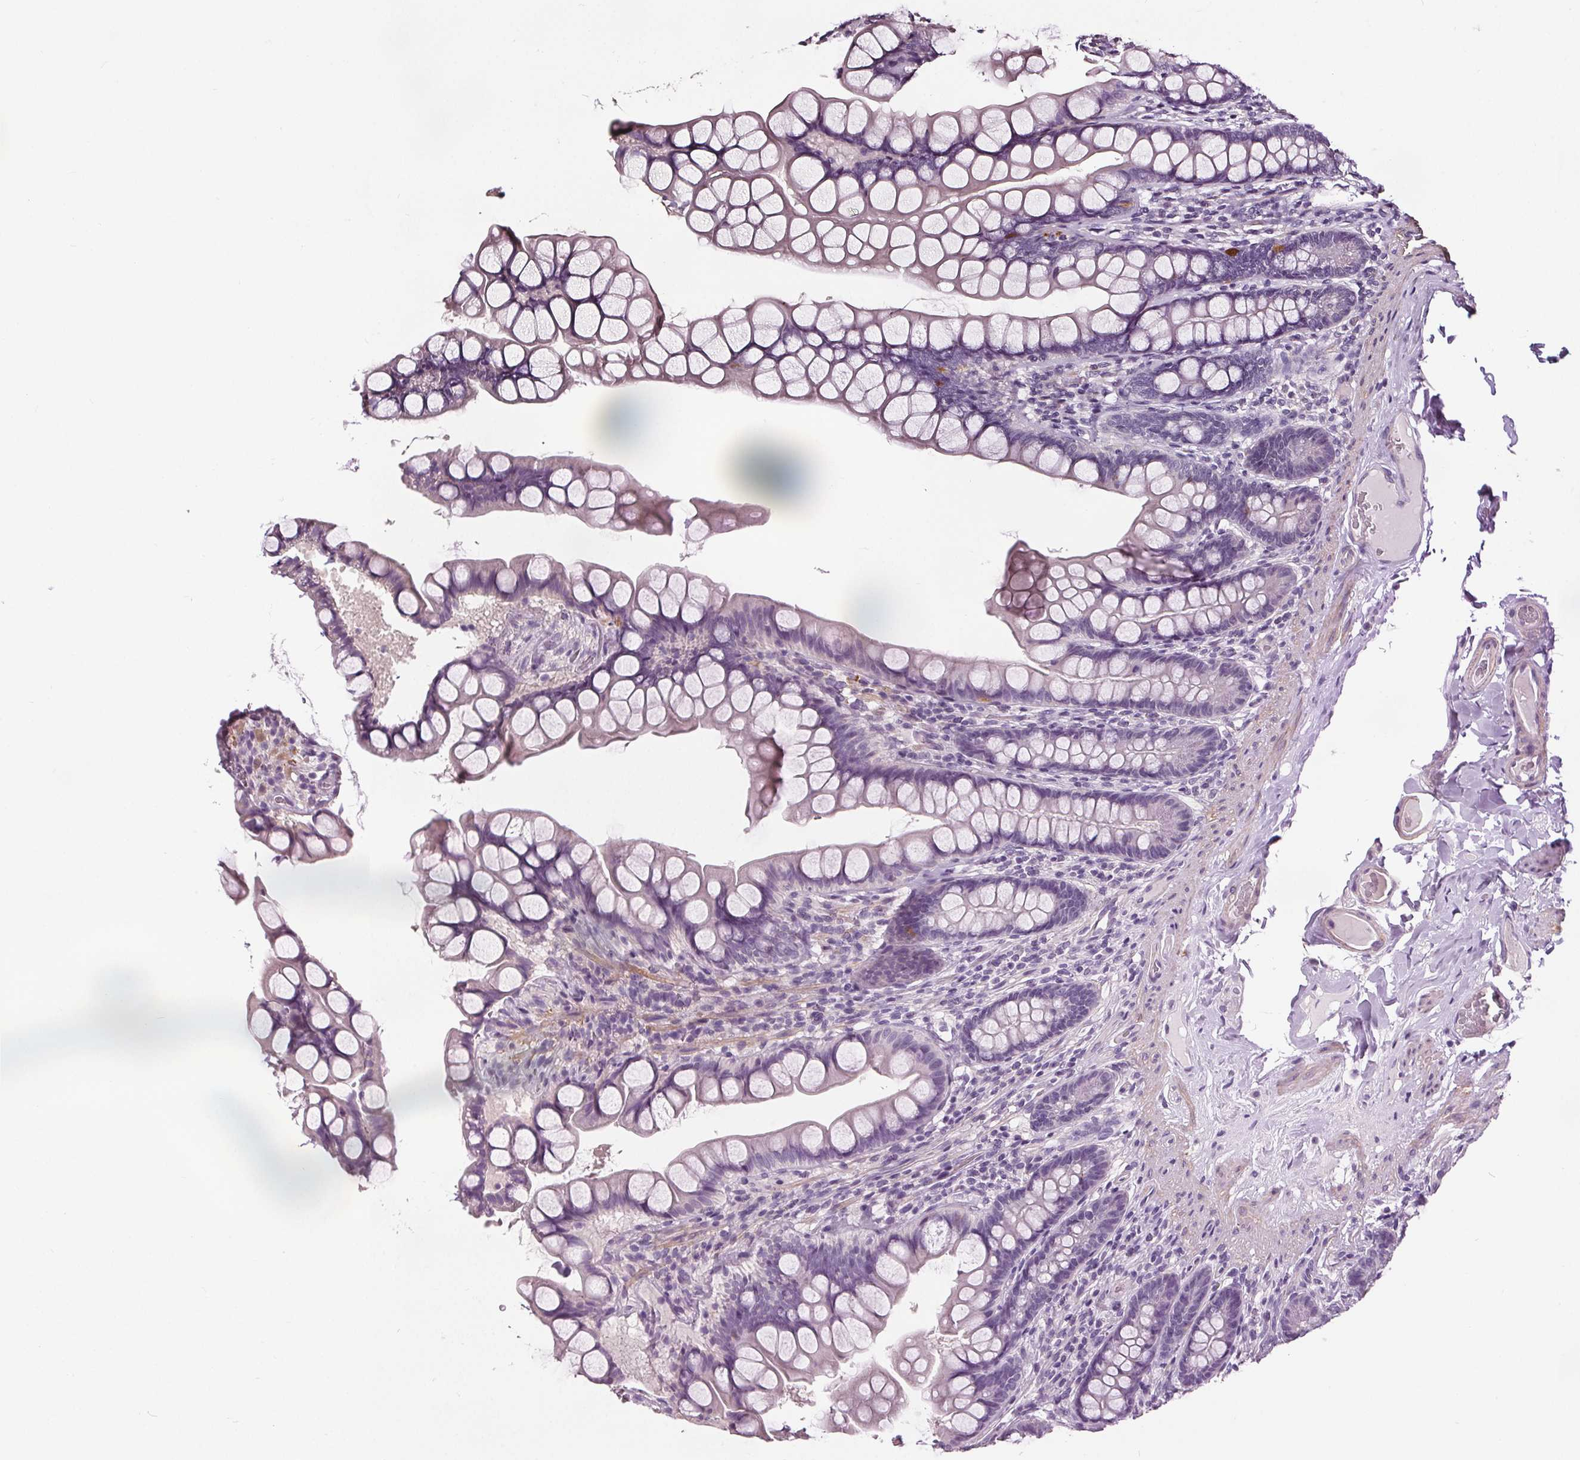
{"staining": {"intensity": "negative", "quantity": "none", "location": "none"}, "tissue": "small intestine", "cell_type": "Glandular cells", "image_type": "normal", "snomed": [{"axis": "morphology", "description": "Normal tissue, NOS"}, {"axis": "topography", "description": "Small intestine"}], "caption": "Immunohistochemical staining of unremarkable small intestine exhibits no significant positivity in glandular cells. Nuclei are stained in blue.", "gene": "RASA1", "patient": {"sex": "male", "age": 70}}